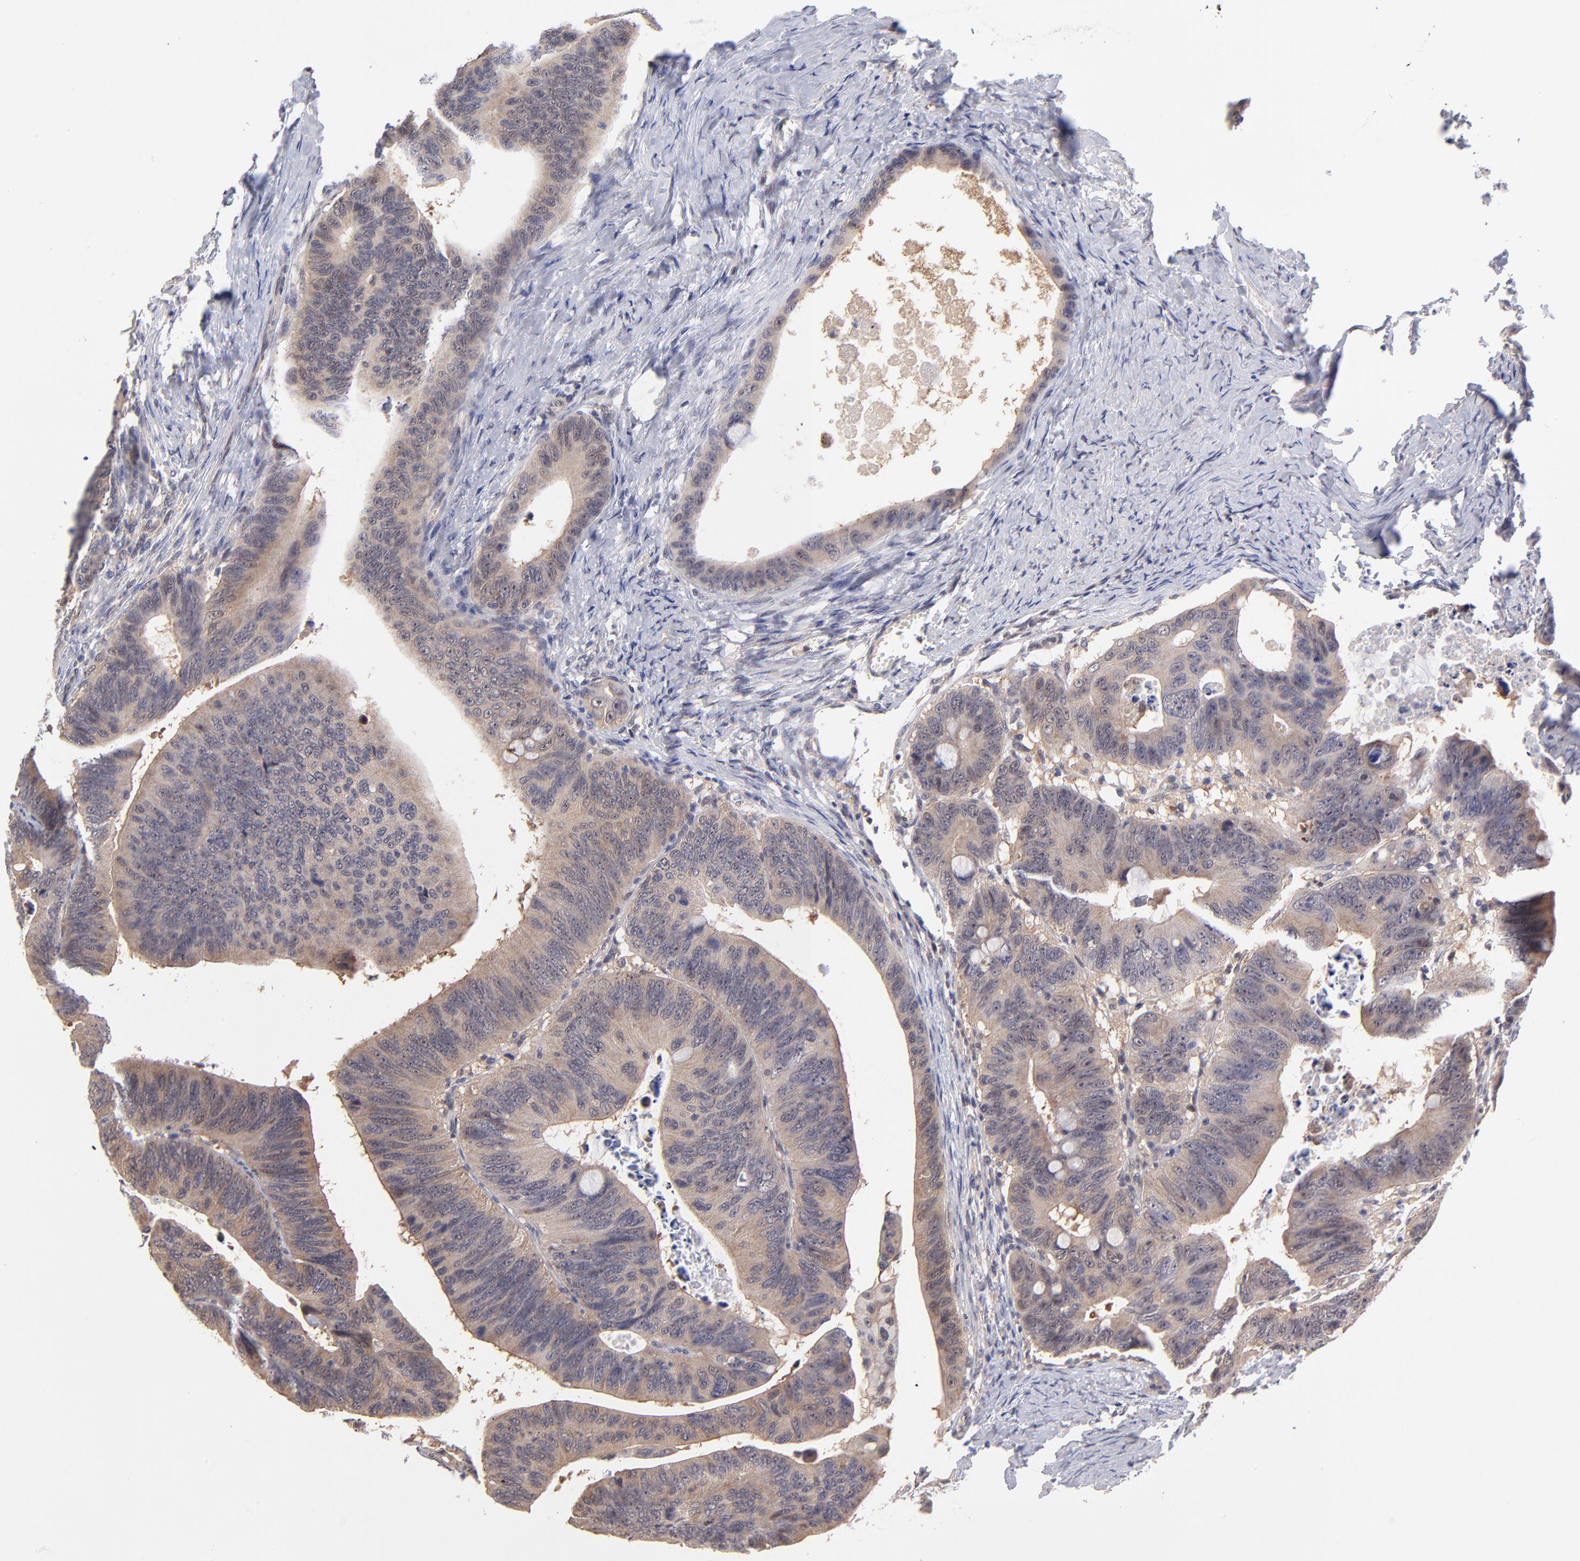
{"staining": {"intensity": "moderate", "quantity": ">75%", "location": "cytoplasmic/membranous"}, "tissue": "colorectal cancer", "cell_type": "Tumor cells", "image_type": "cancer", "snomed": [{"axis": "morphology", "description": "Adenocarcinoma, NOS"}, {"axis": "topography", "description": "Colon"}], "caption": "A high-resolution photomicrograph shows IHC staining of colorectal cancer (adenocarcinoma), which reveals moderate cytoplasmic/membranous positivity in approximately >75% of tumor cells.", "gene": "UBE2E3", "patient": {"sex": "female", "age": 55}}